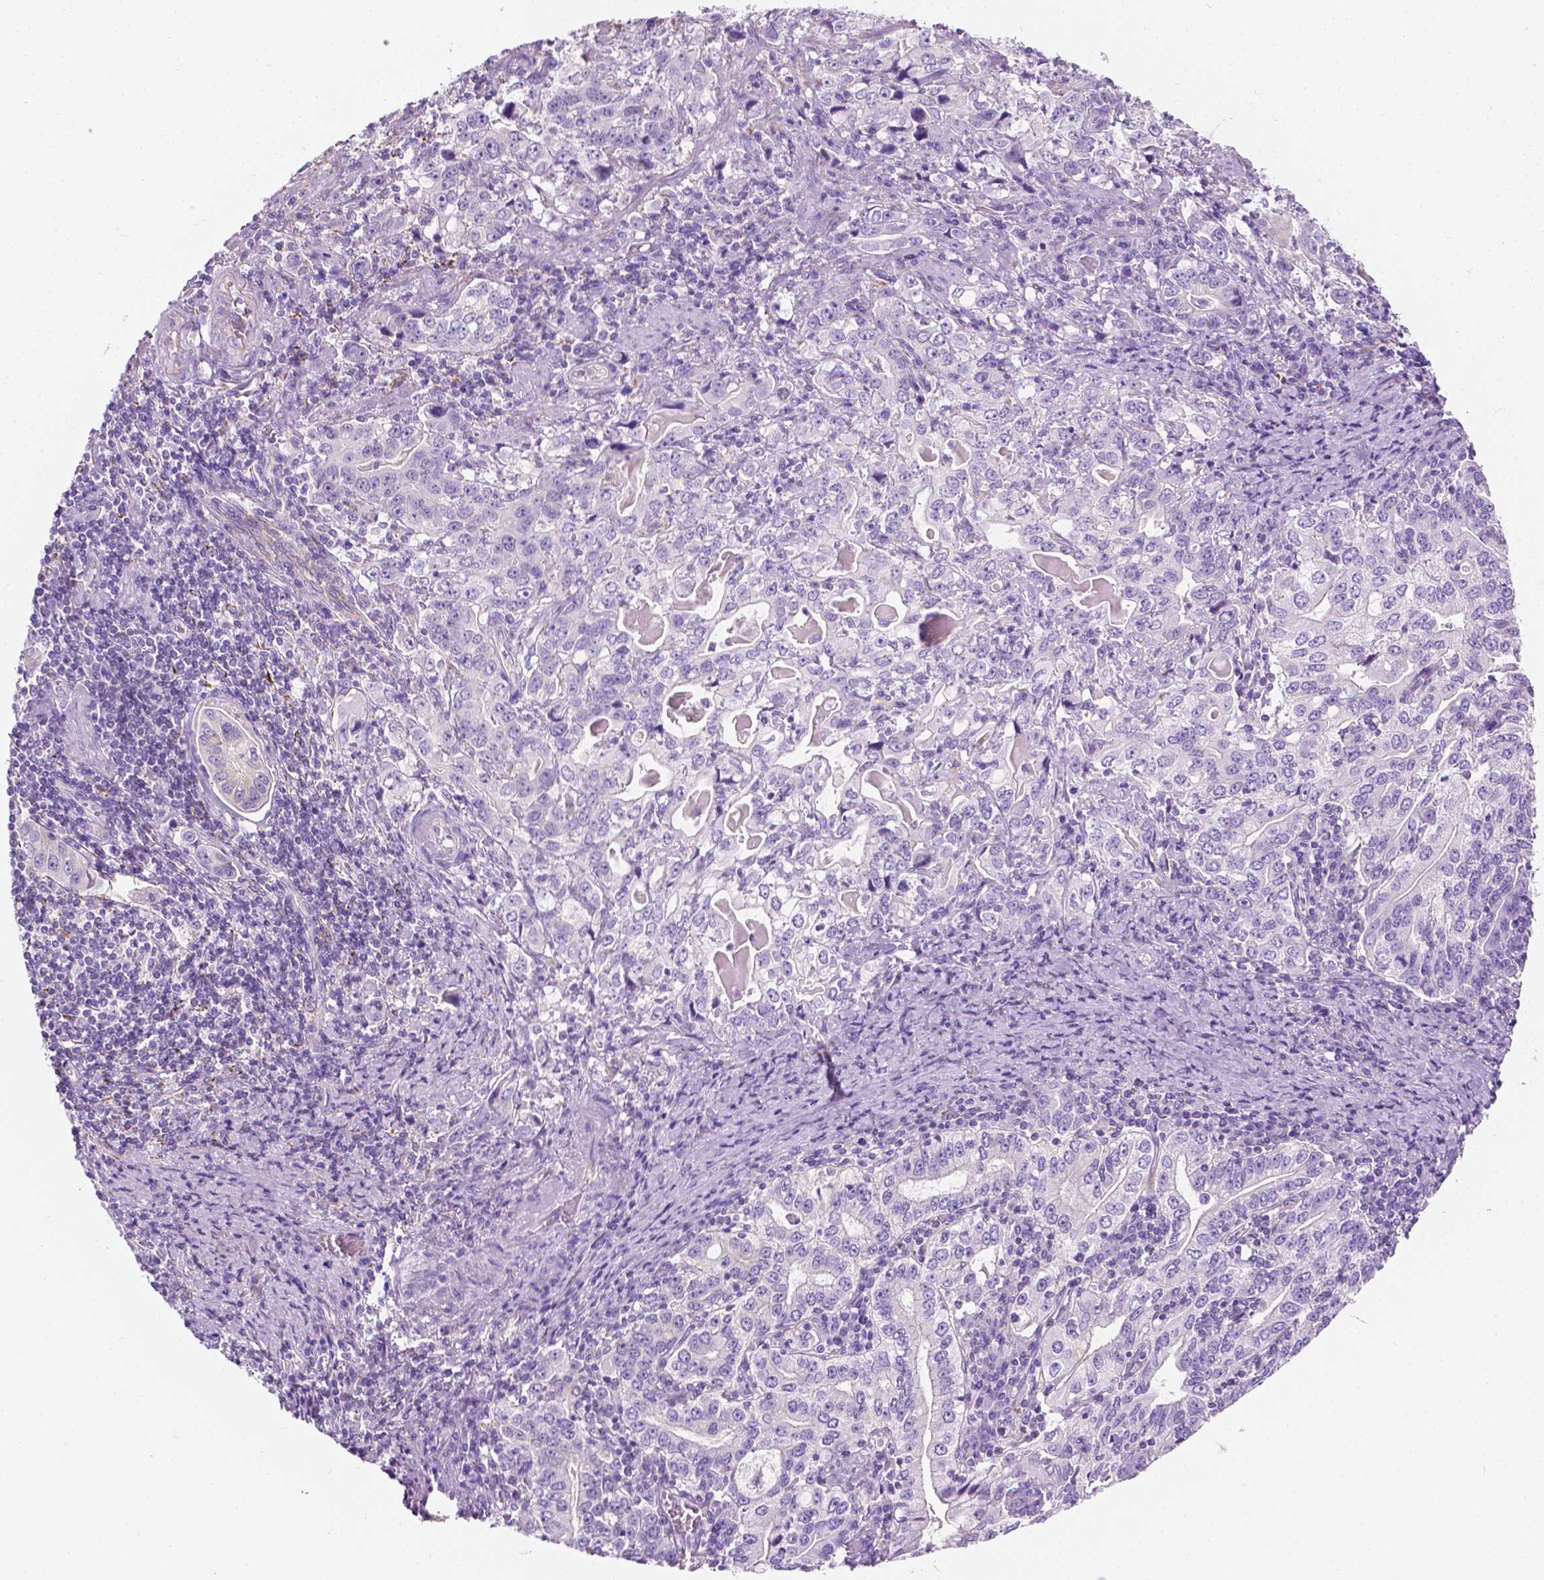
{"staining": {"intensity": "negative", "quantity": "none", "location": "none"}, "tissue": "stomach cancer", "cell_type": "Tumor cells", "image_type": "cancer", "snomed": [{"axis": "morphology", "description": "Adenocarcinoma, NOS"}, {"axis": "topography", "description": "Stomach, lower"}], "caption": "DAB immunohistochemical staining of human stomach cancer demonstrates no significant expression in tumor cells.", "gene": "NOS1AP", "patient": {"sex": "female", "age": 72}}